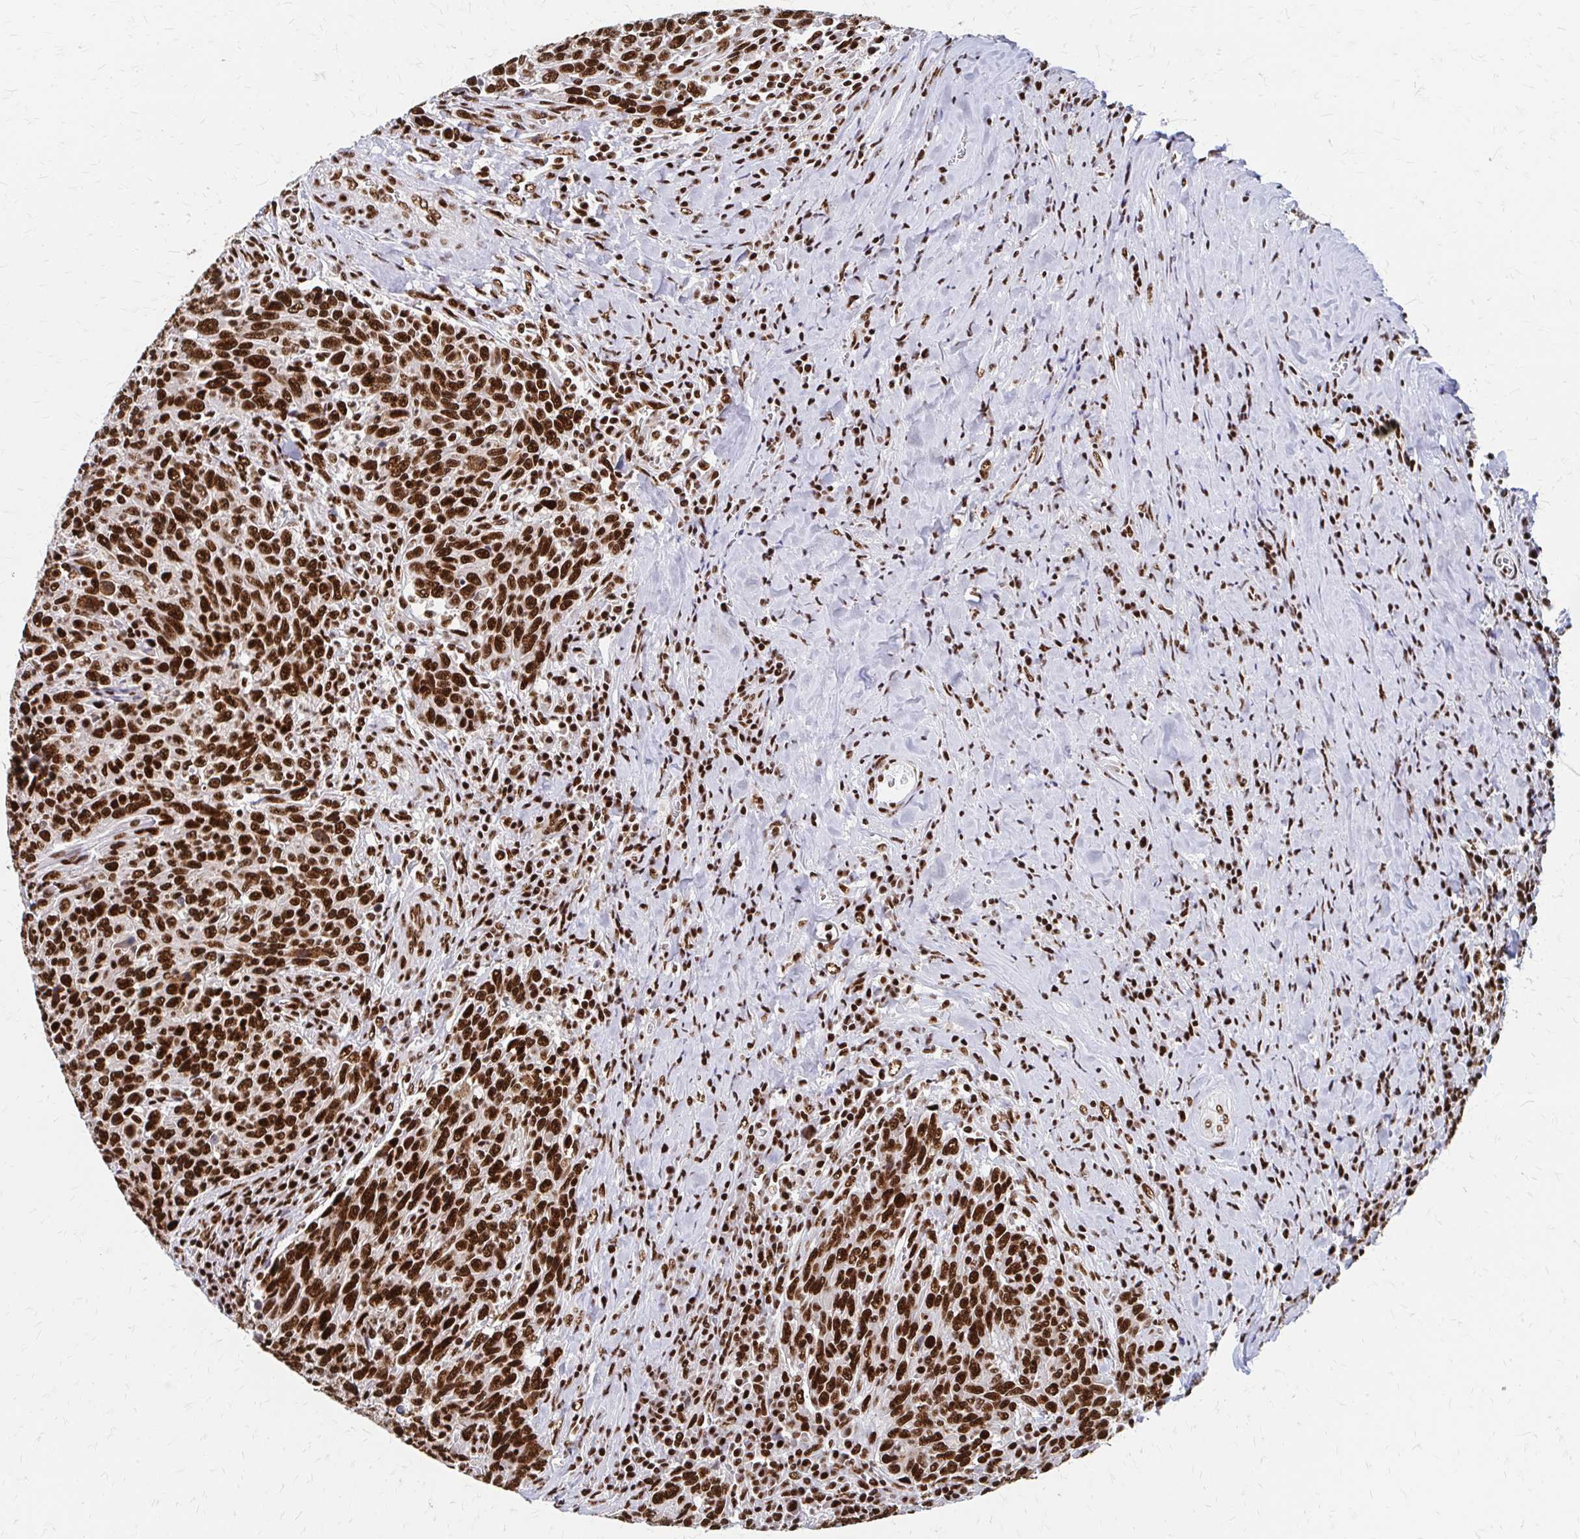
{"staining": {"intensity": "strong", "quantity": ">75%", "location": "nuclear"}, "tissue": "breast cancer", "cell_type": "Tumor cells", "image_type": "cancer", "snomed": [{"axis": "morphology", "description": "Duct carcinoma"}, {"axis": "topography", "description": "Breast"}], "caption": "This photomicrograph exhibits immunohistochemistry staining of human breast cancer, with high strong nuclear expression in approximately >75% of tumor cells.", "gene": "CNKSR3", "patient": {"sex": "female", "age": 50}}